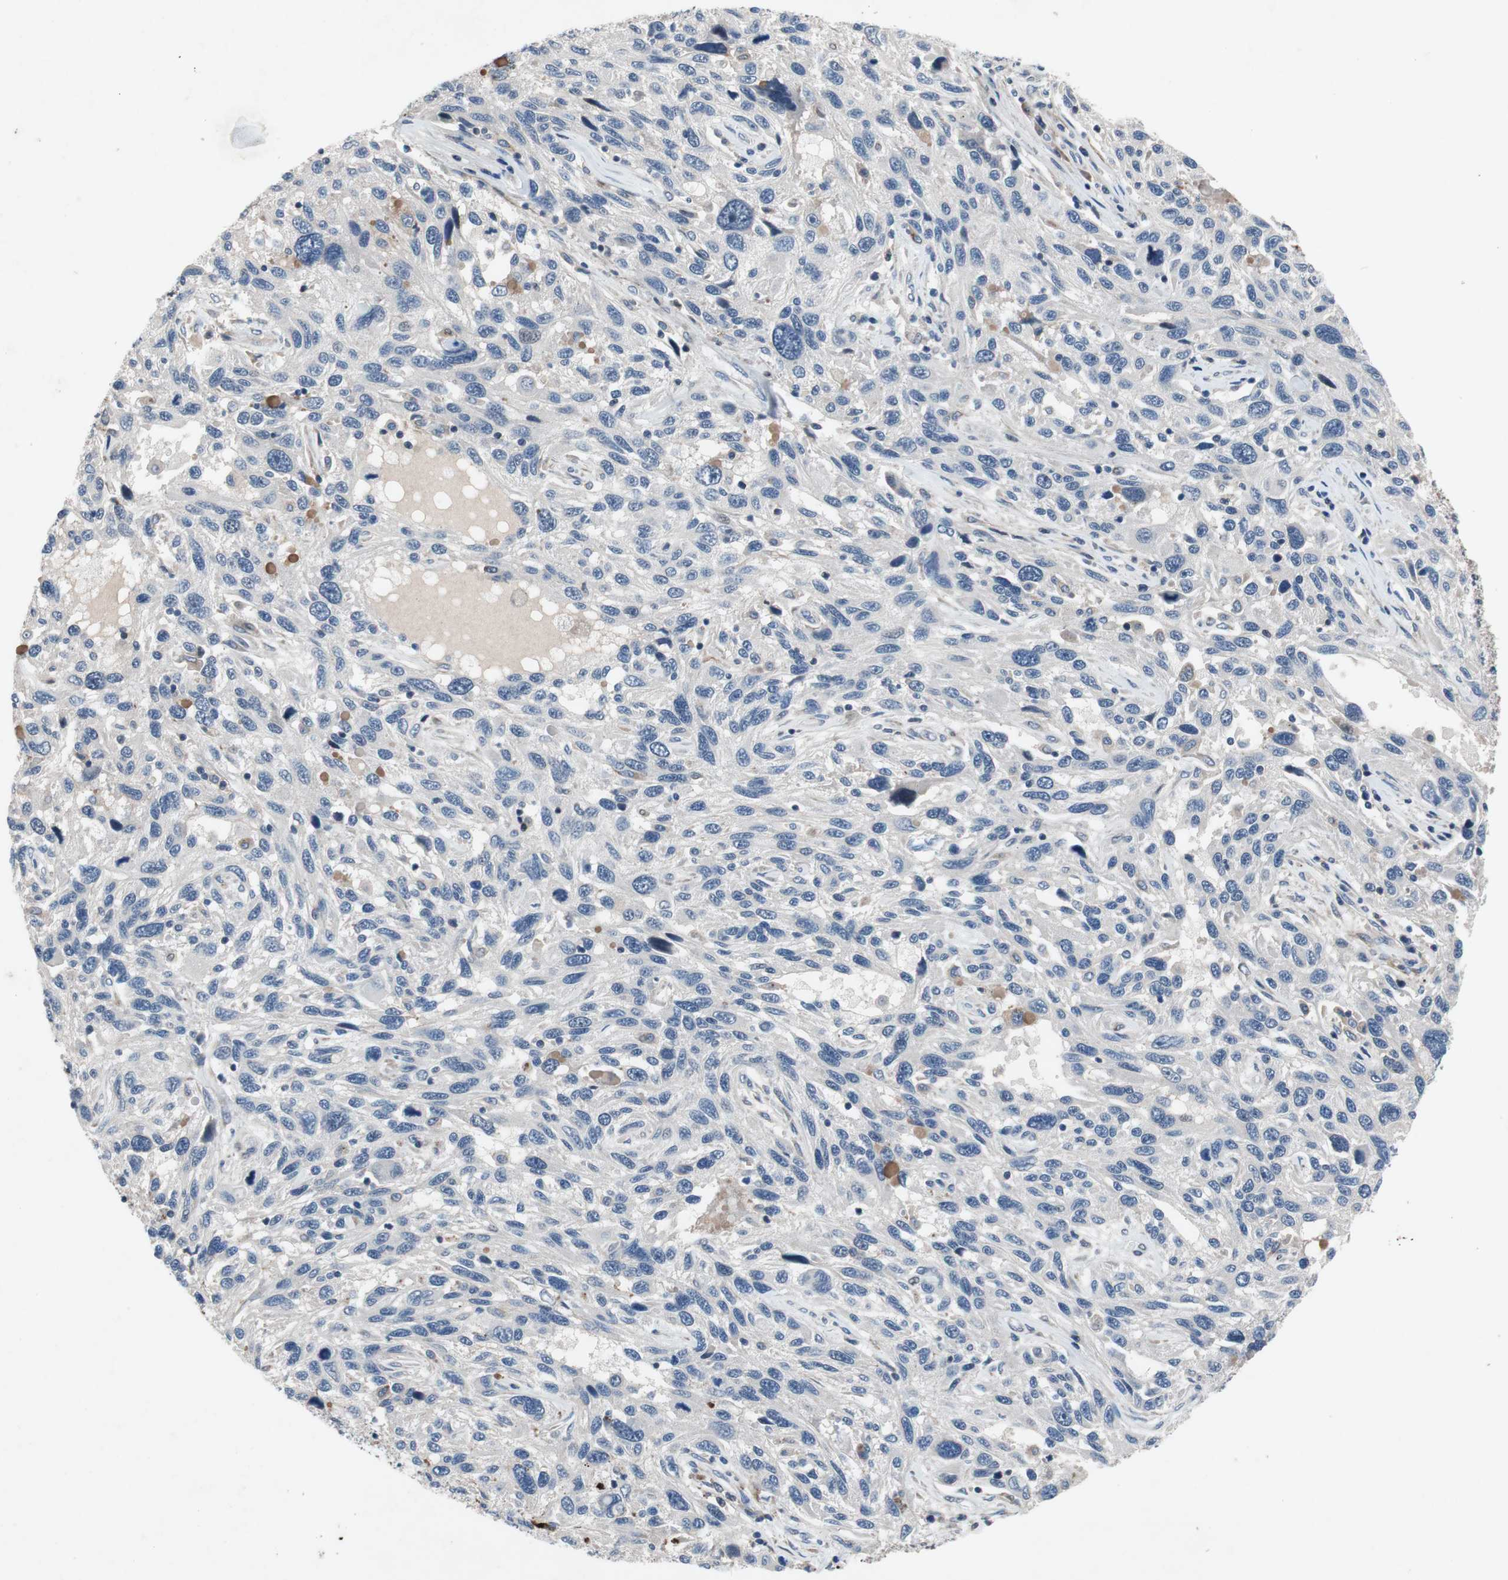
{"staining": {"intensity": "negative", "quantity": "none", "location": "none"}, "tissue": "melanoma", "cell_type": "Tumor cells", "image_type": "cancer", "snomed": [{"axis": "morphology", "description": "Malignant melanoma, NOS"}, {"axis": "topography", "description": "Skin"}], "caption": "DAB immunohistochemical staining of malignant melanoma demonstrates no significant staining in tumor cells. (Immunohistochemistry (ihc), brightfield microscopy, high magnification).", "gene": "MUTYH", "patient": {"sex": "male", "age": 53}}